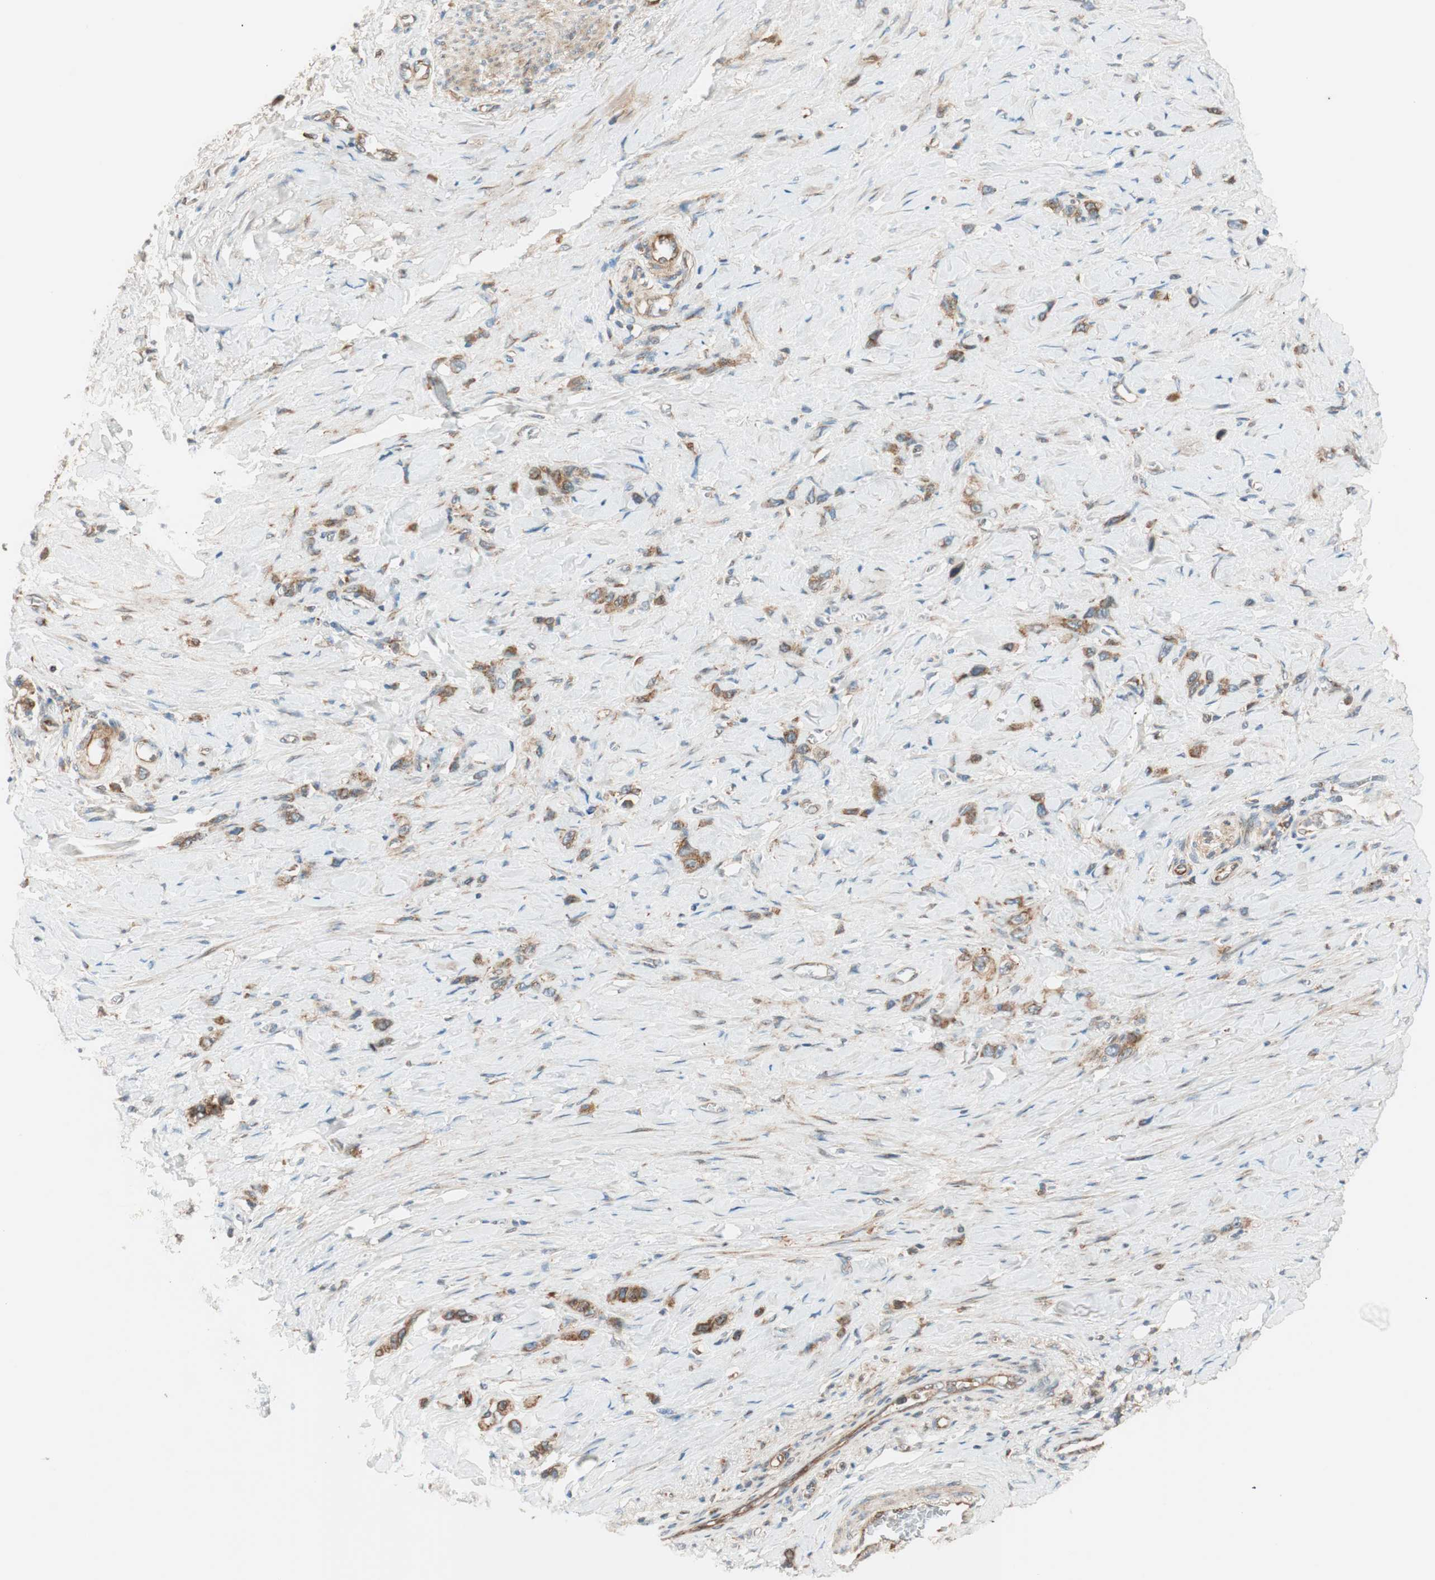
{"staining": {"intensity": "moderate", "quantity": ">75%", "location": "cytoplasmic/membranous"}, "tissue": "stomach cancer", "cell_type": "Tumor cells", "image_type": "cancer", "snomed": [{"axis": "morphology", "description": "Normal tissue, NOS"}, {"axis": "morphology", "description": "Adenocarcinoma, NOS"}, {"axis": "morphology", "description": "Adenocarcinoma, High grade"}, {"axis": "topography", "description": "Stomach, upper"}, {"axis": "topography", "description": "Stomach"}], "caption": "Tumor cells exhibit medium levels of moderate cytoplasmic/membranous staining in about >75% of cells in stomach cancer. The protein of interest is stained brown, and the nuclei are stained in blue (DAB (3,3'-diaminobenzidine) IHC with brightfield microscopy, high magnification).", "gene": "ABI1", "patient": {"sex": "female", "age": 65}}